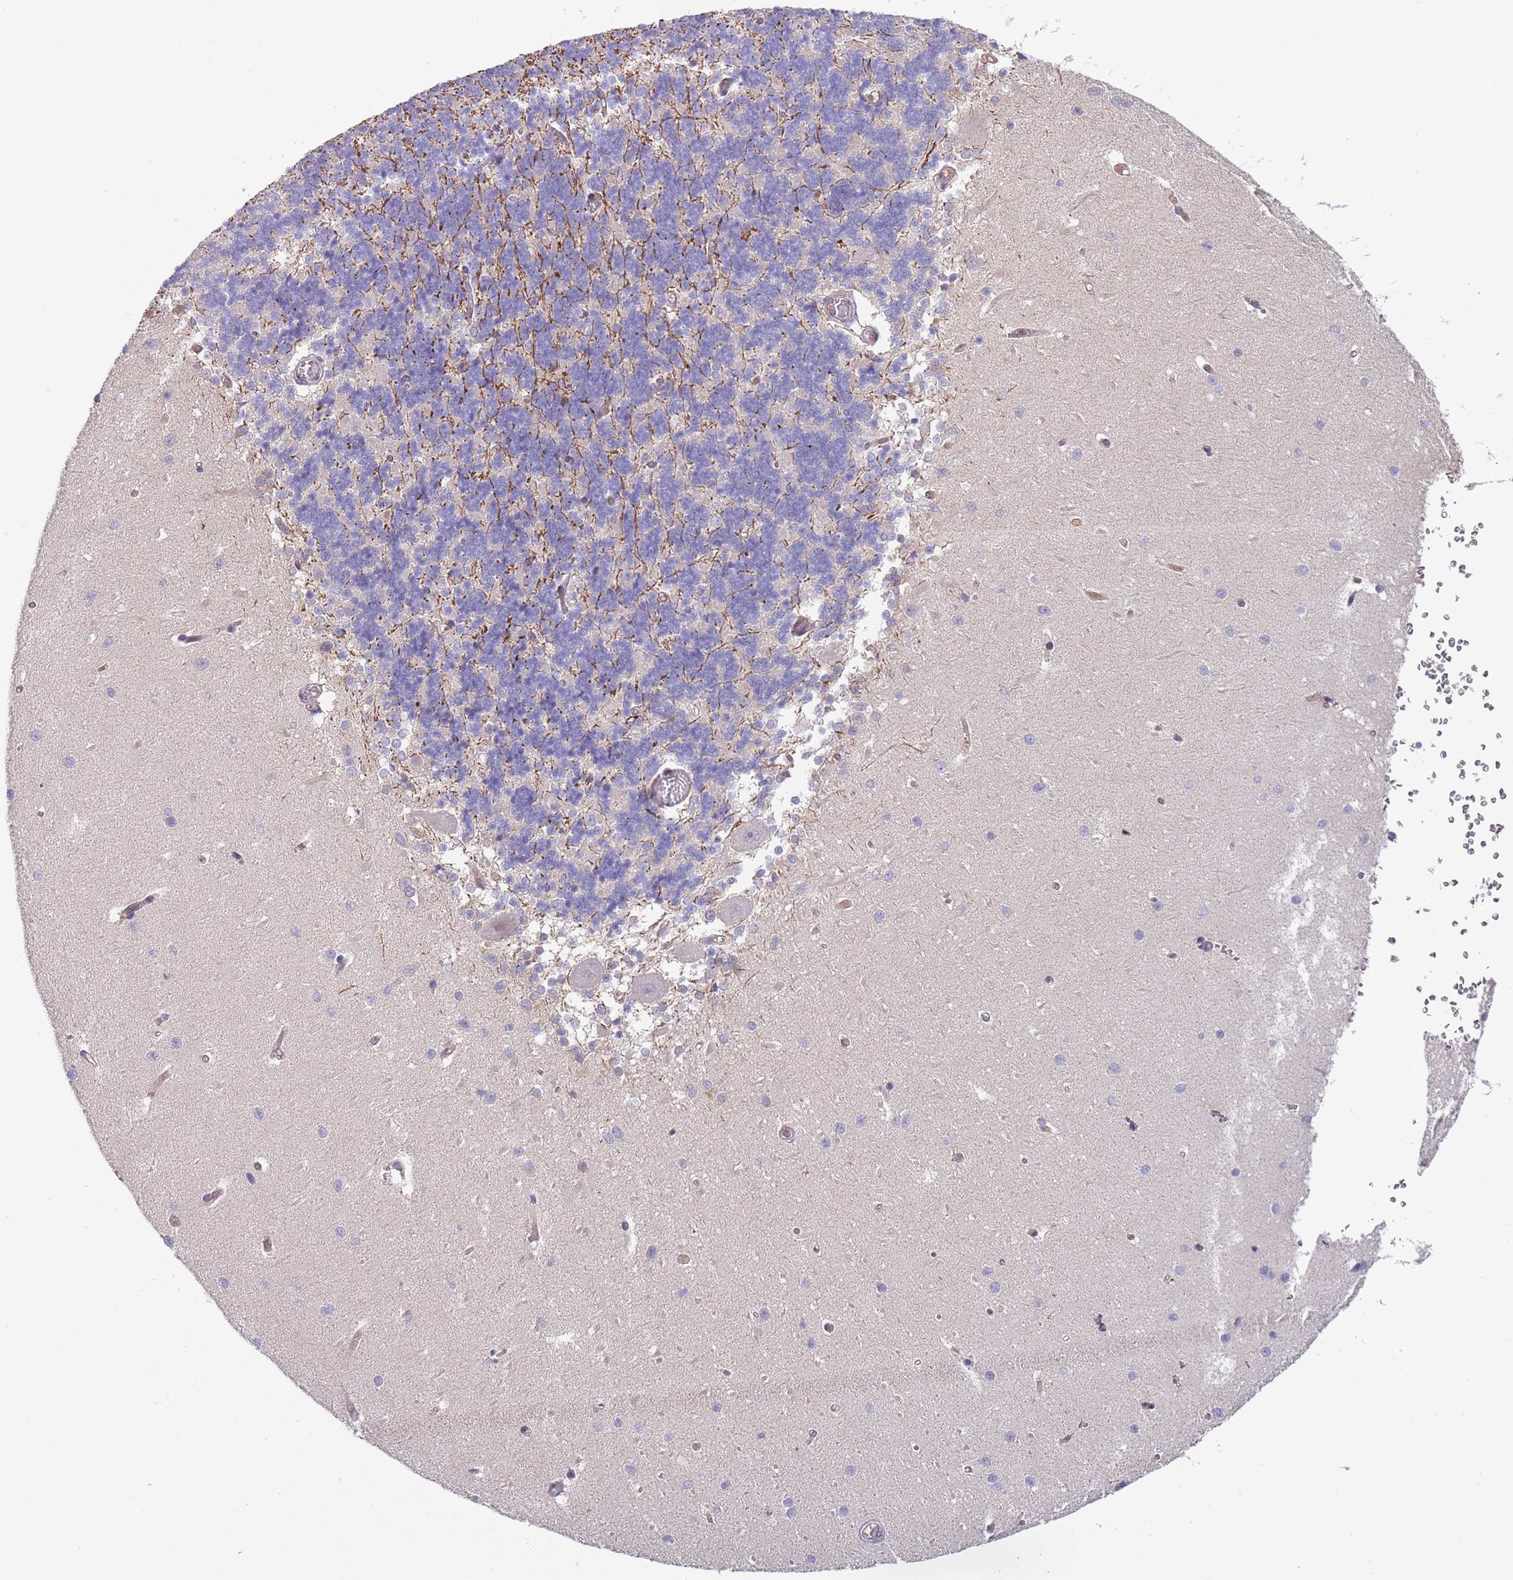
{"staining": {"intensity": "negative", "quantity": "none", "location": "none"}, "tissue": "cerebellum", "cell_type": "Cells in granular layer", "image_type": "normal", "snomed": [{"axis": "morphology", "description": "Normal tissue, NOS"}, {"axis": "topography", "description": "Cerebellum"}], "caption": "There is no significant staining in cells in granular layer of cerebellum. (DAB IHC visualized using brightfield microscopy, high magnification).", "gene": "GSDMD", "patient": {"sex": "male", "age": 37}}